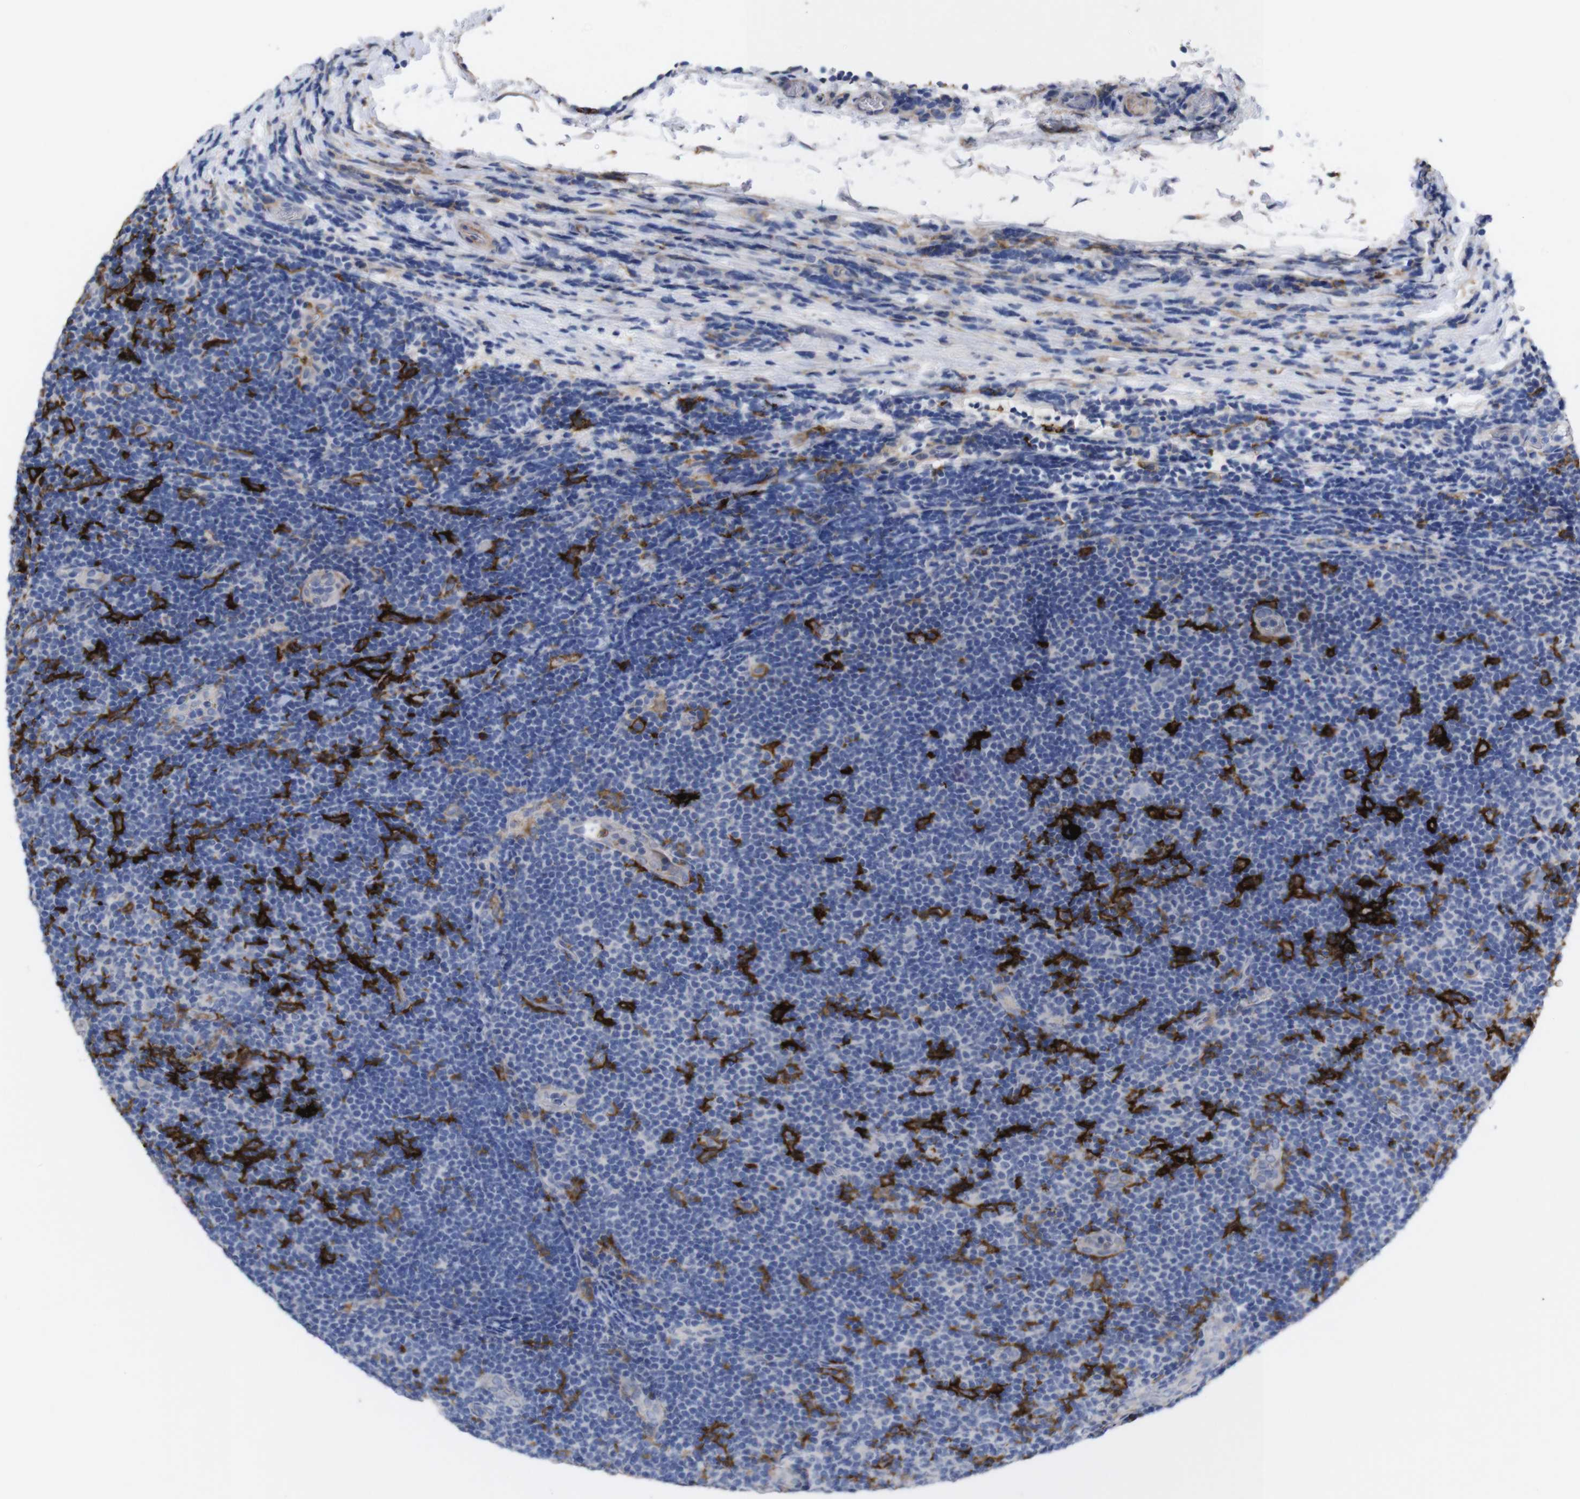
{"staining": {"intensity": "negative", "quantity": "none", "location": "none"}, "tissue": "lymphoma", "cell_type": "Tumor cells", "image_type": "cancer", "snomed": [{"axis": "morphology", "description": "Malignant lymphoma, non-Hodgkin's type, Low grade"}, {"axis": "topography", "description": "Lymph node"}], "caption": "IHC image of human lymphoma stained for a protein (brown), which demonstrates no expression in tumor cells.", "gene": "C5AR1", "patient": {"sex": "male", "age": 83}}